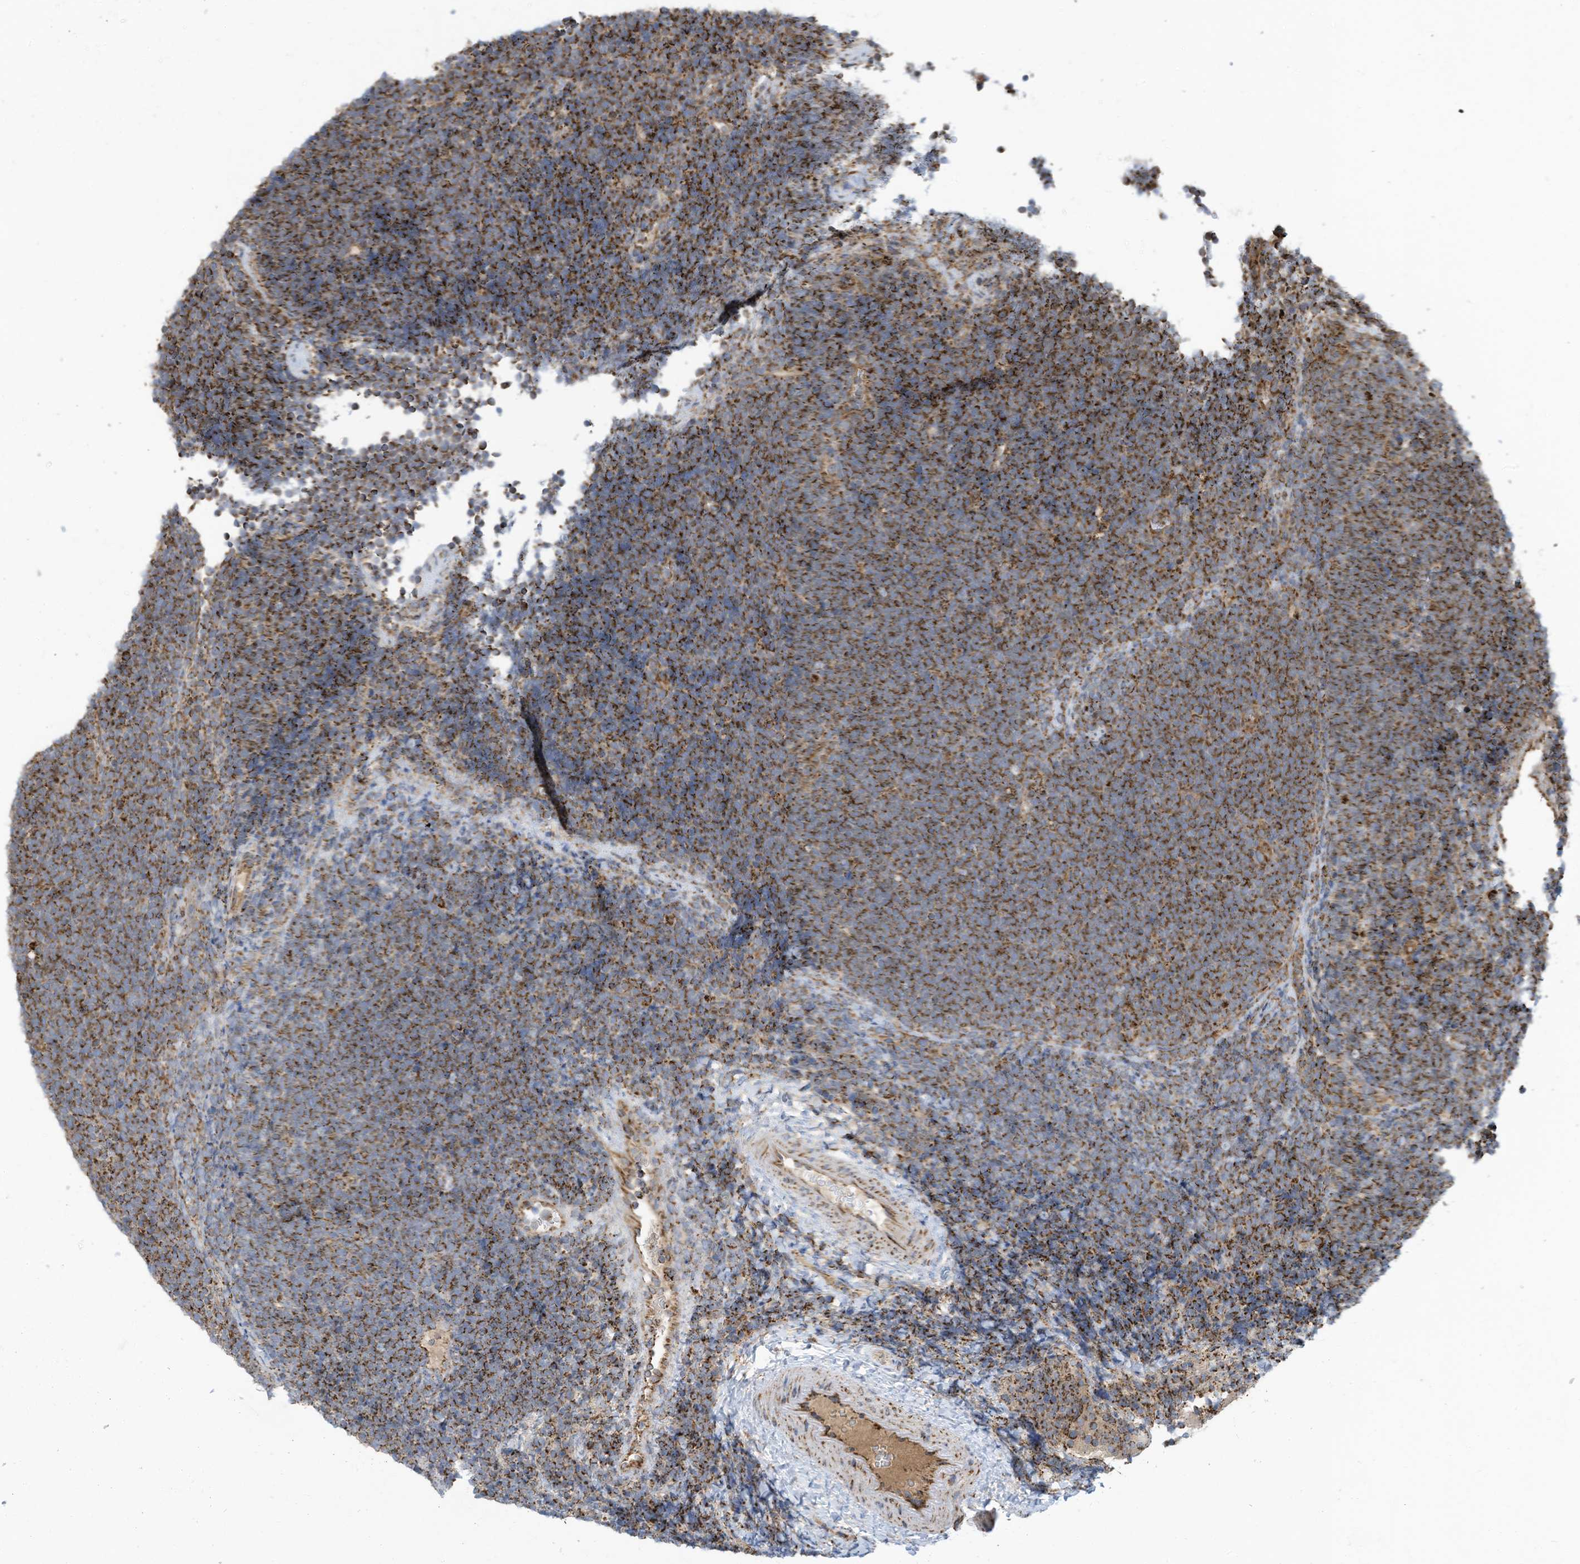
{"staining": {"intensity": "moderate", "quantity": ">75%", "location": "cytoplasmic/membranous"}, "tissue": "lymphoma", "cell_type": "Tumor cells", "image_type": "cancer", "snomed": [{"axis": "morphology", "description": "Malignant lymphoma, non-Hodgkin's type, High grade"}, {"axis": "topography", "description": "Lymph node"}], "caption": "This histopathology image reveals IHC staining of malignant lymphoma, non-Hodgkin's type (high-grade), with medium moderate cytoplasmic/membranous expression in about >75% of tumor cells.", "gene": "COX10", "patient": {"sex": "male", "age": 13}}